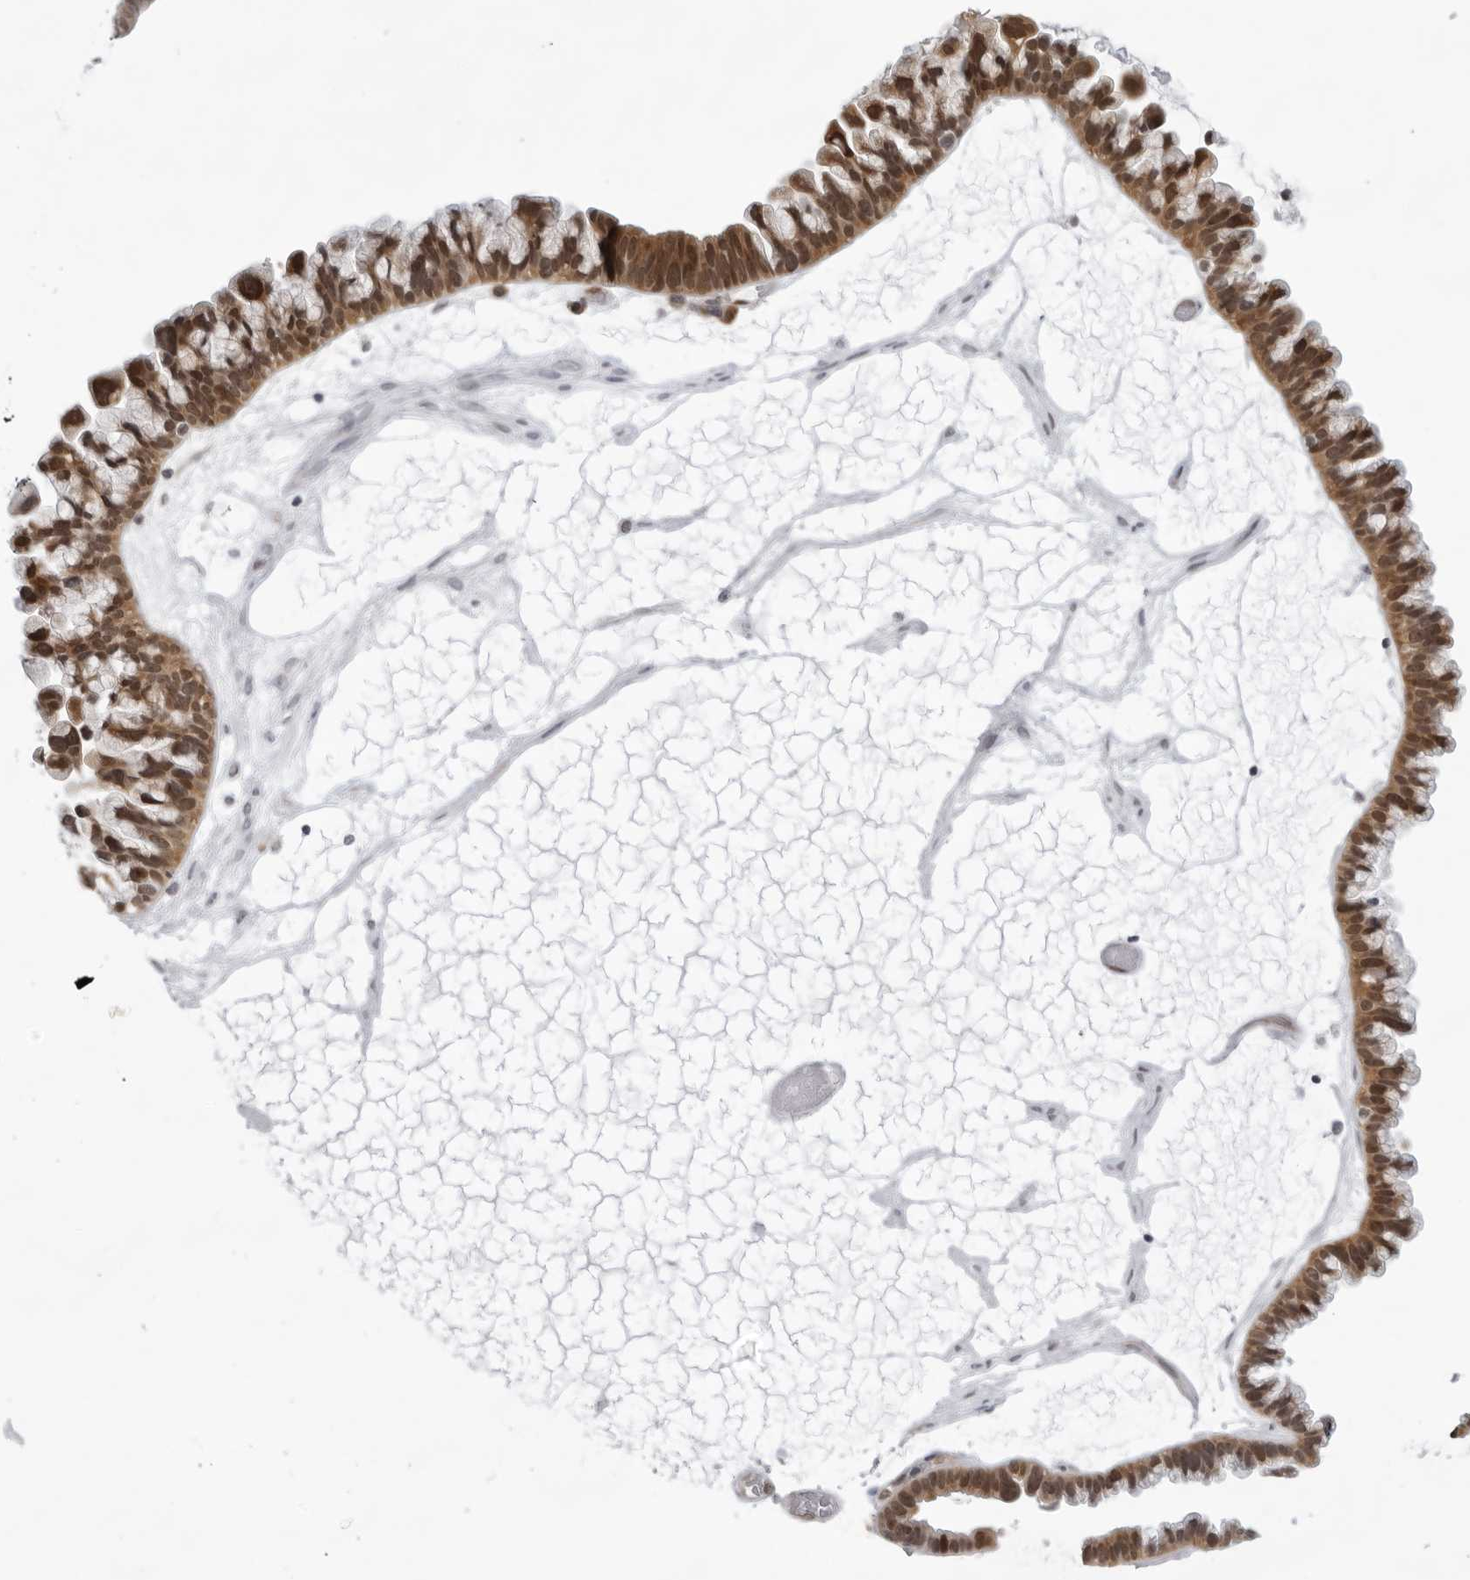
{"staining": {"intensity": "moderate", "quantity": ">75%", "location": "cytoplasmic/membranous,nuclear"}, "tissue": "ovarian cancer", "cell_type": "Tumor cells", "image_type": "cancer", "snomed": [{"axis": "morphology", "description": "Cystadenocarcinoma, serous, NOS"}, {"axis": "topography", "description": "Ovary"}], "caption": "Moderate cytoplasmic/membranous and nuclear protein positivity is identified in about >75% of tumor cells in ovarian serous cystadenocarcinoma.", "gene": "CASP7", "patient": {"sex": "female", "age": 56}}